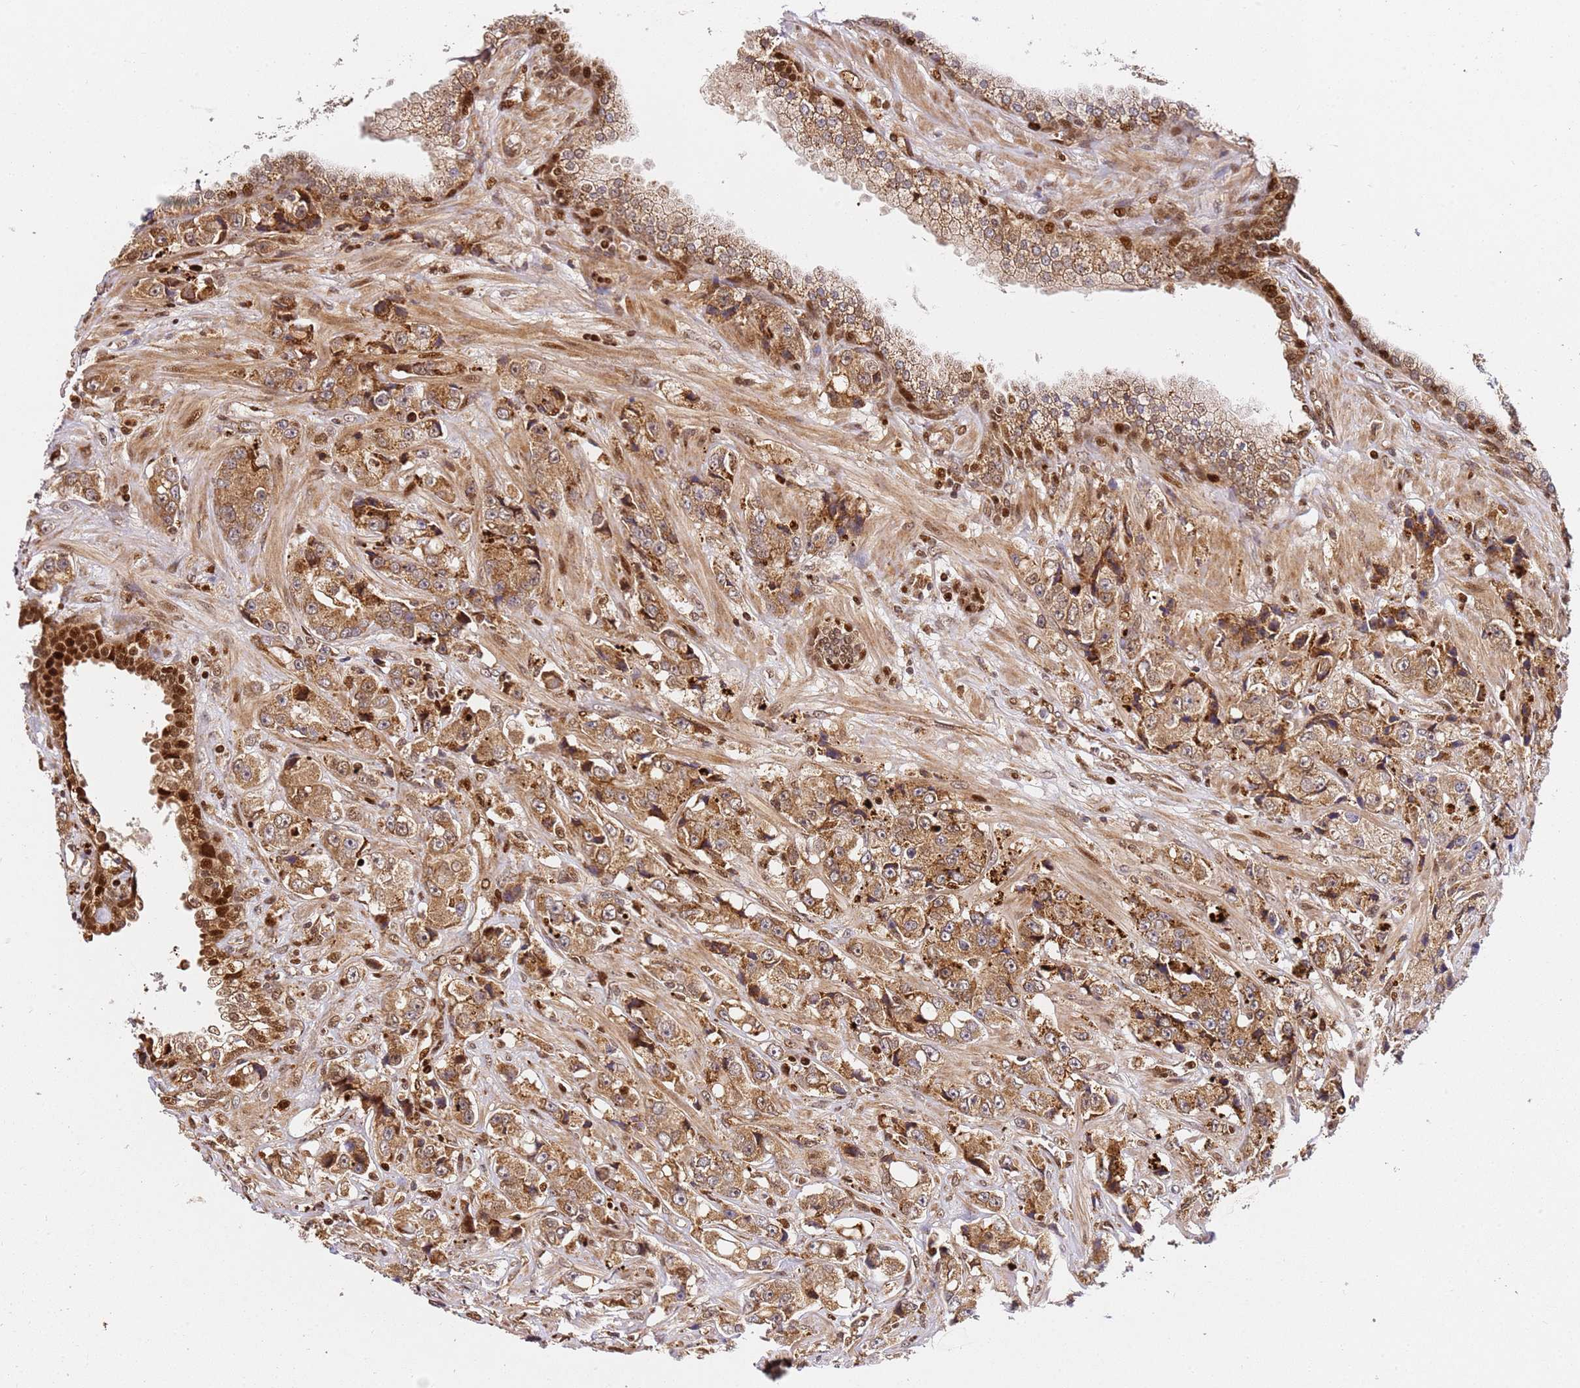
{"staining": {"intensity": "moderate", "quantity": ">75%", "location": "cytoplasmic/membranous,nuclear"}, "tissue": "prostate cancer", "cell_type": "Tumor cells", "image_type": "cancer", "snomed": [{"axis": "morphology", "description": "Adenocarcinoma, High grade"}, {"axis": "topography", "description": "Prostate"}], "caption": "About >75% of tumor cells in high-grade adenocarcinoma (prostate) show moderate cytoplasmic/membranous and nuclear protein positivity as visualized by brown immunohistochemical staining.", "gene": "SMOX", "patient": {"sex": "male", "age": 74}}